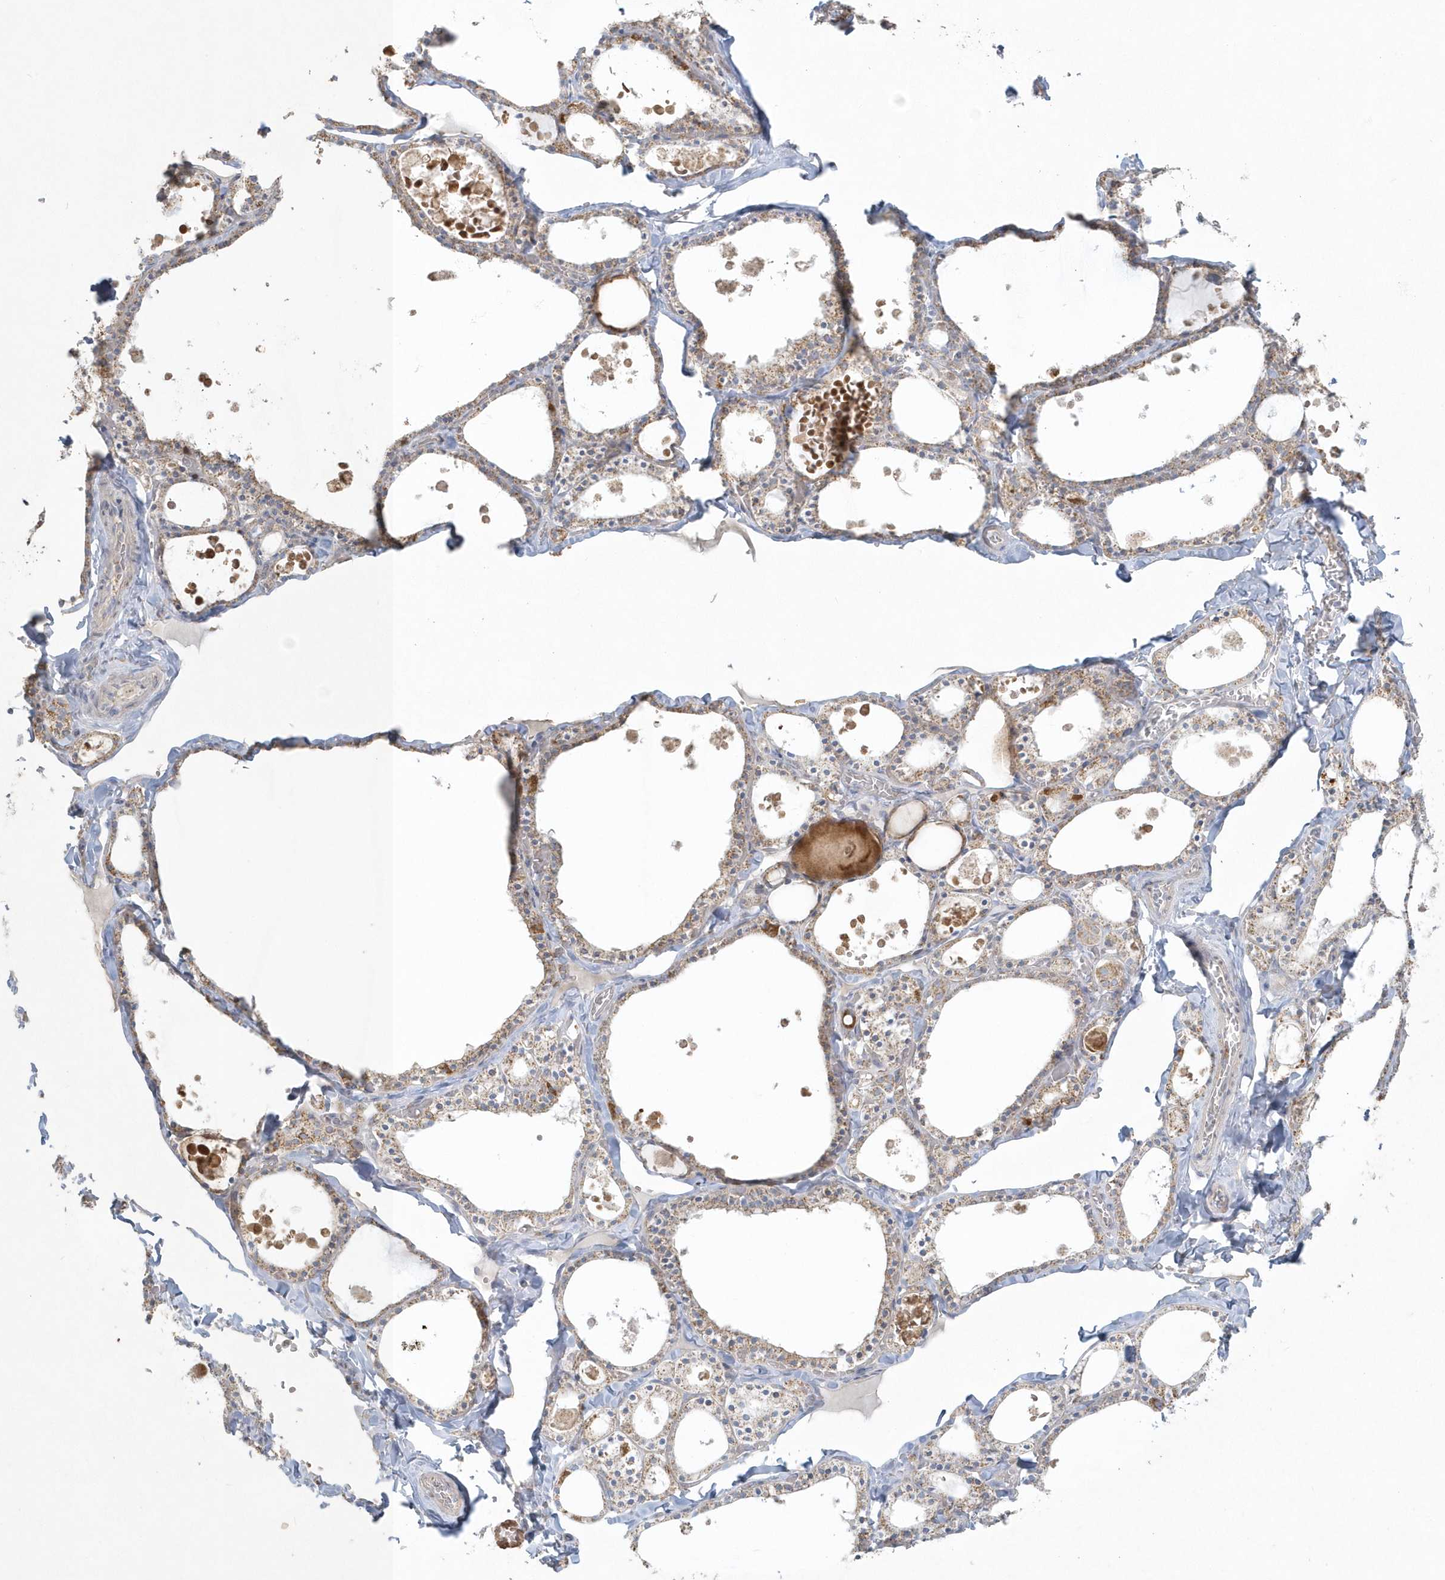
{"staining": {"intensity": "moderate", "quantity": ">75%", "location": "cytoplasmic/membranous"}, "tissue": "thyroid gland", "cell_type": "Glandular cells", "image_type": "normal", "snomed": [{"axis": "morphology", "description": "Normal tissue, NOS"}, {"axis": "topography", "description": "Thyroid gland"}], "caption": "Protein positivity by IHC displays moderate cytoplasmic/membranous positivity in approximately >75% of glandular cells in unremarkable thyroid gland.", "gene": "BLTP3A", "patient": {"sex": "male", "age": 56}}